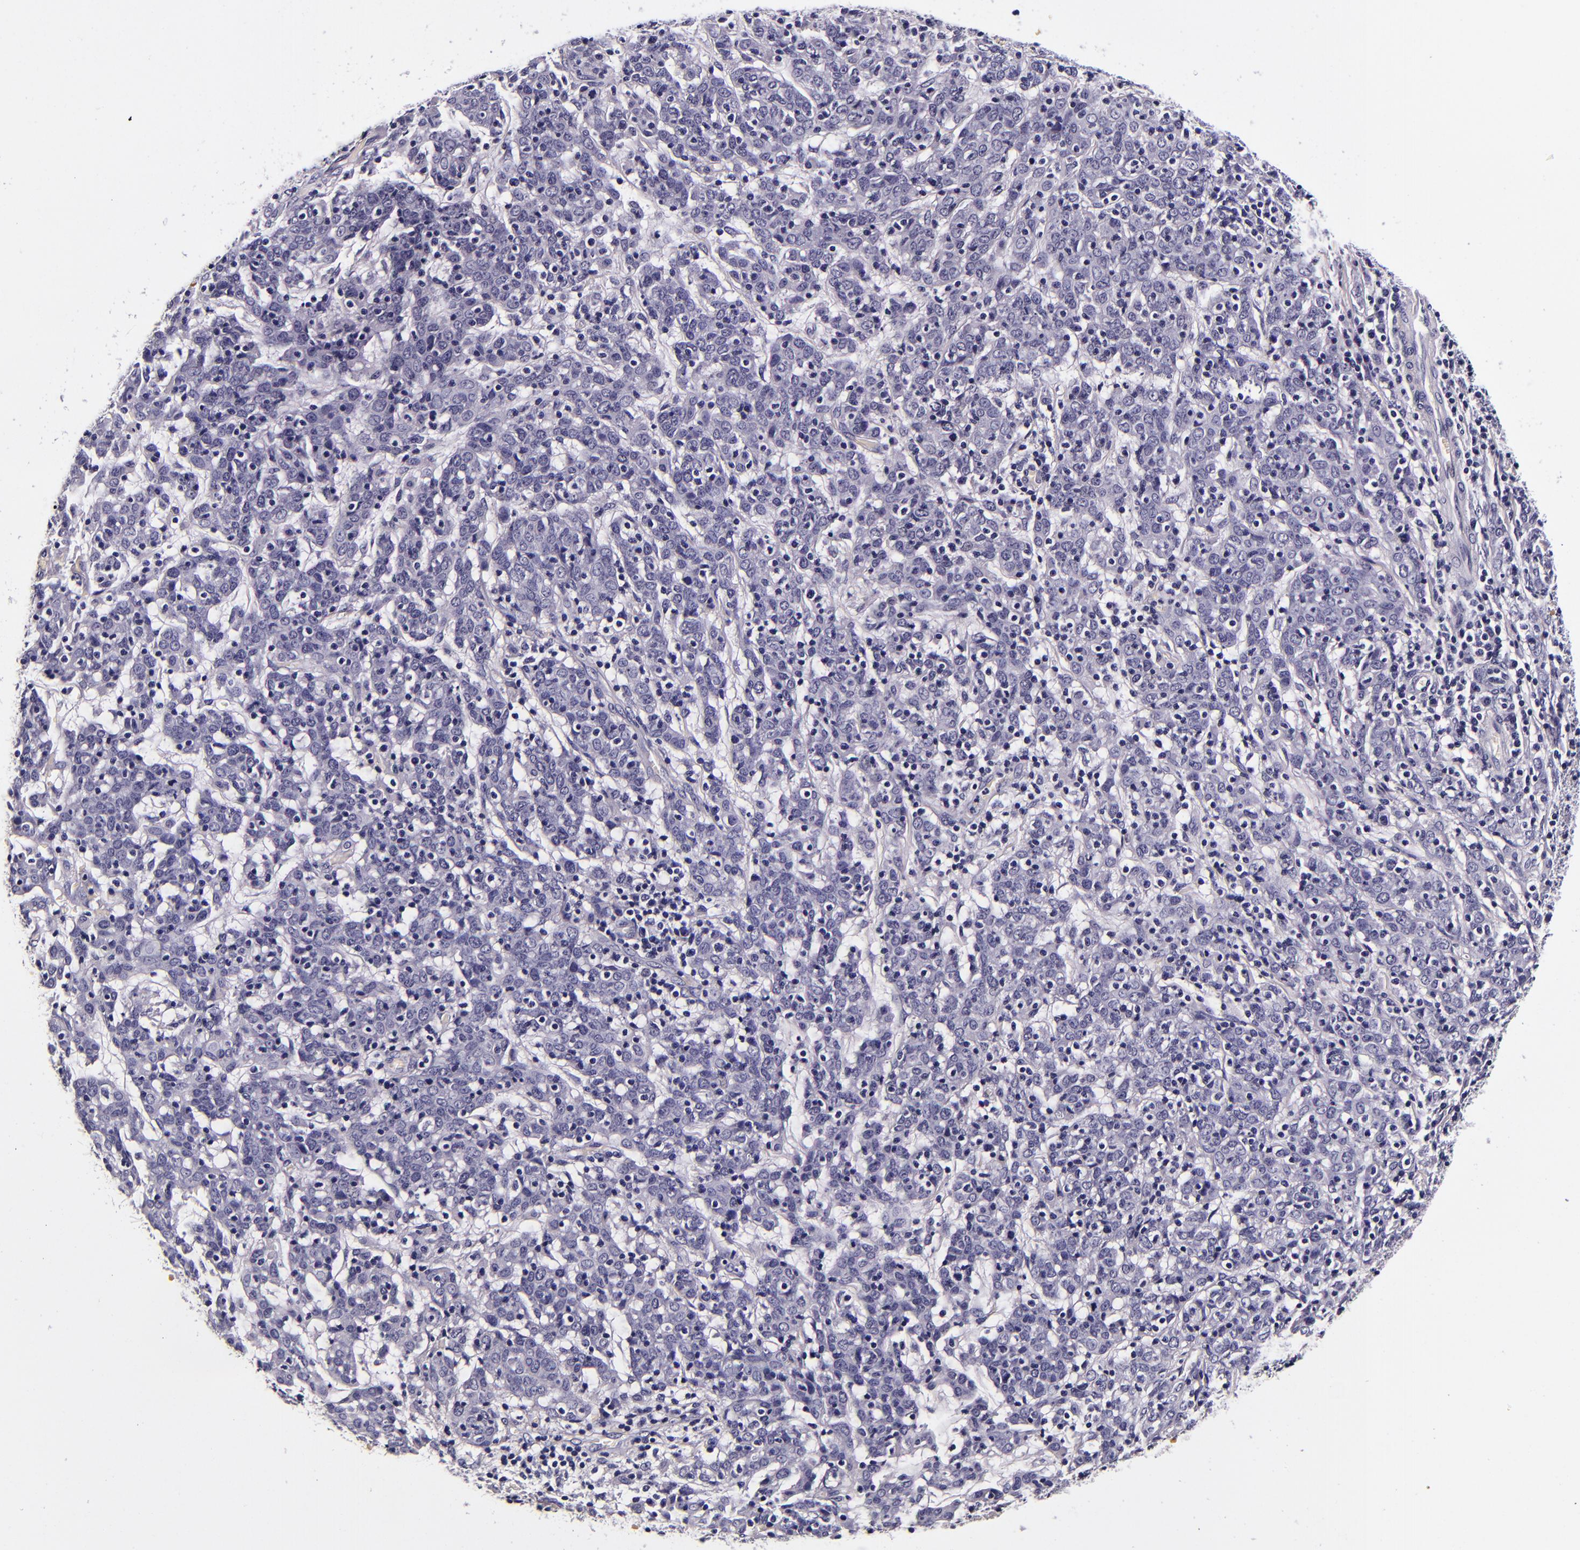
{"staining": {"intensity": "negative", "quantity": "none", "location": "none"}, "tissue": "cervical cancer", "cell_type": "Tumor cells", "image_type": "cancer", "snomed": [{"axis": "morphology", "description": "Normal tissue, NOS"}, {"axis": "morphology", "description": "Squamous cell carcinoma, NOS"}, {"axis": "topography", "description": "Cervix"}], "caption": "A histopathology image of squamous cell carcinoma (cervical) stained for a protein shows no brown staining in tumor cells. The staining is performed using DAB (3,3'-diaminobenzidine) brown chromogen with nuclei counter-stained in using hematoxylin.", "gene": "FBN1", "patient": {"sex": "female", "age": 67}}